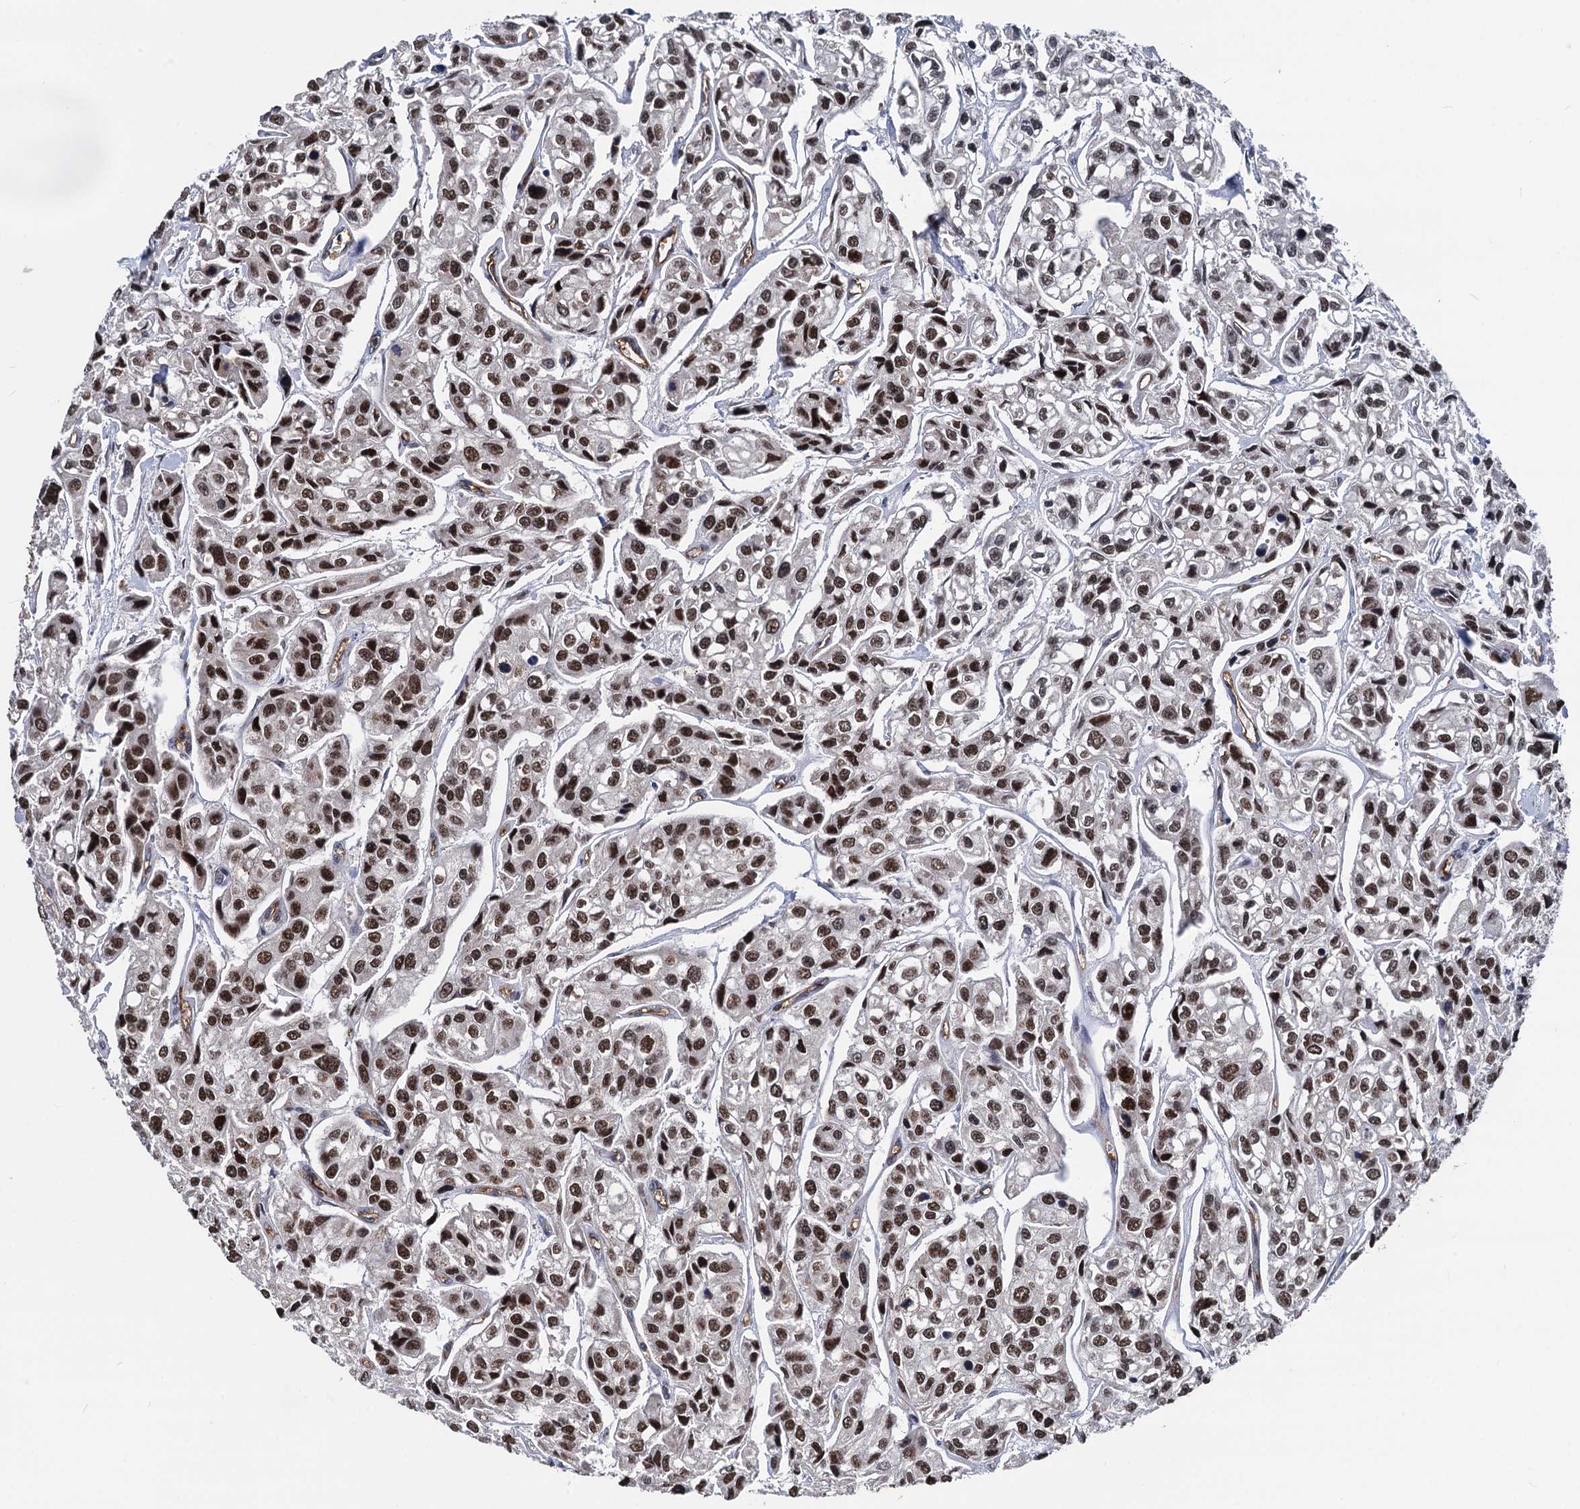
{"staining": {"intensity": "strong", "quantity": ">75%", "location": "nuclear"}, "tissue": "urothelial cancer", "cell_type": "Tumor cells", "image_type": "cancer", "snomed": [{"axis": "morphology", "description": "Urothelial carcinoma, High grade"}, {"axis": "topography", "description": "Urinary bladder"}], "caption": "Immunohistochemistry (IHC) micrograph of neoplastic tissue: human urothelial cancer stained using IHC shows high levels of strong protein expression localized specifically in the nuclear of tumor cells, appearing as a nuclear brown color.", "gene": "GALNT11", "patient": {"sex": "male", "age": 67}}